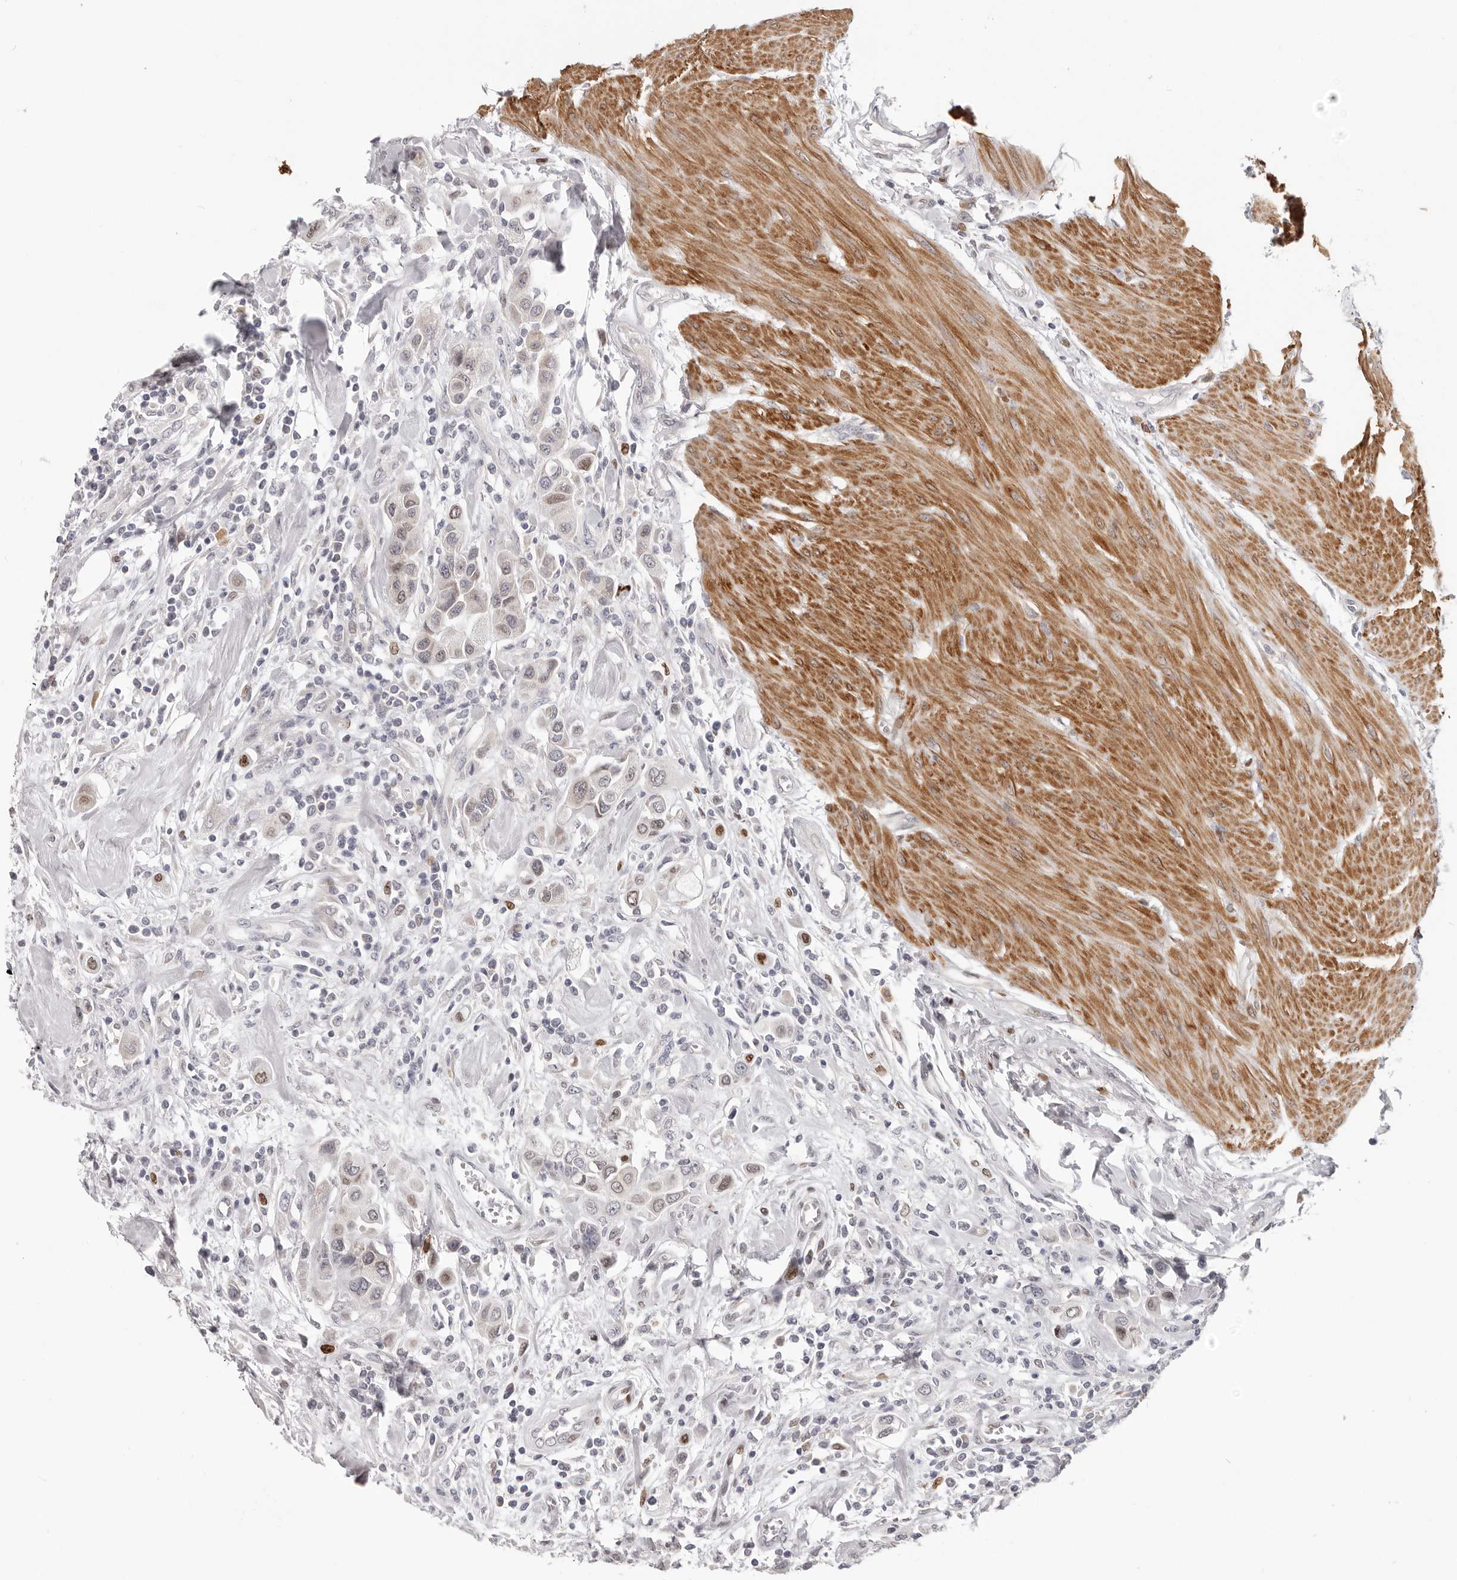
{"staining": {"intensity": "weak", "quantity": "<25%", "location": "nuclear"}, "tissue": "urothelial cancer", "cell_type": "Tumor cells", "image_type": "cancer", "snomed": [{"axis": "morphology", "description": "Urothelial carcinoma, High grade"}, {"axis": "topography", "description": "Urinary bladder"}], "caption": "DAB (3,3'-diaminobenzidine) immunohistochemical staining of human high-grade urothelial carcinoma displays no significant staining in tumor cells.", "gene": "SRP19", "patient": {"sex": "male", "age": 50}}